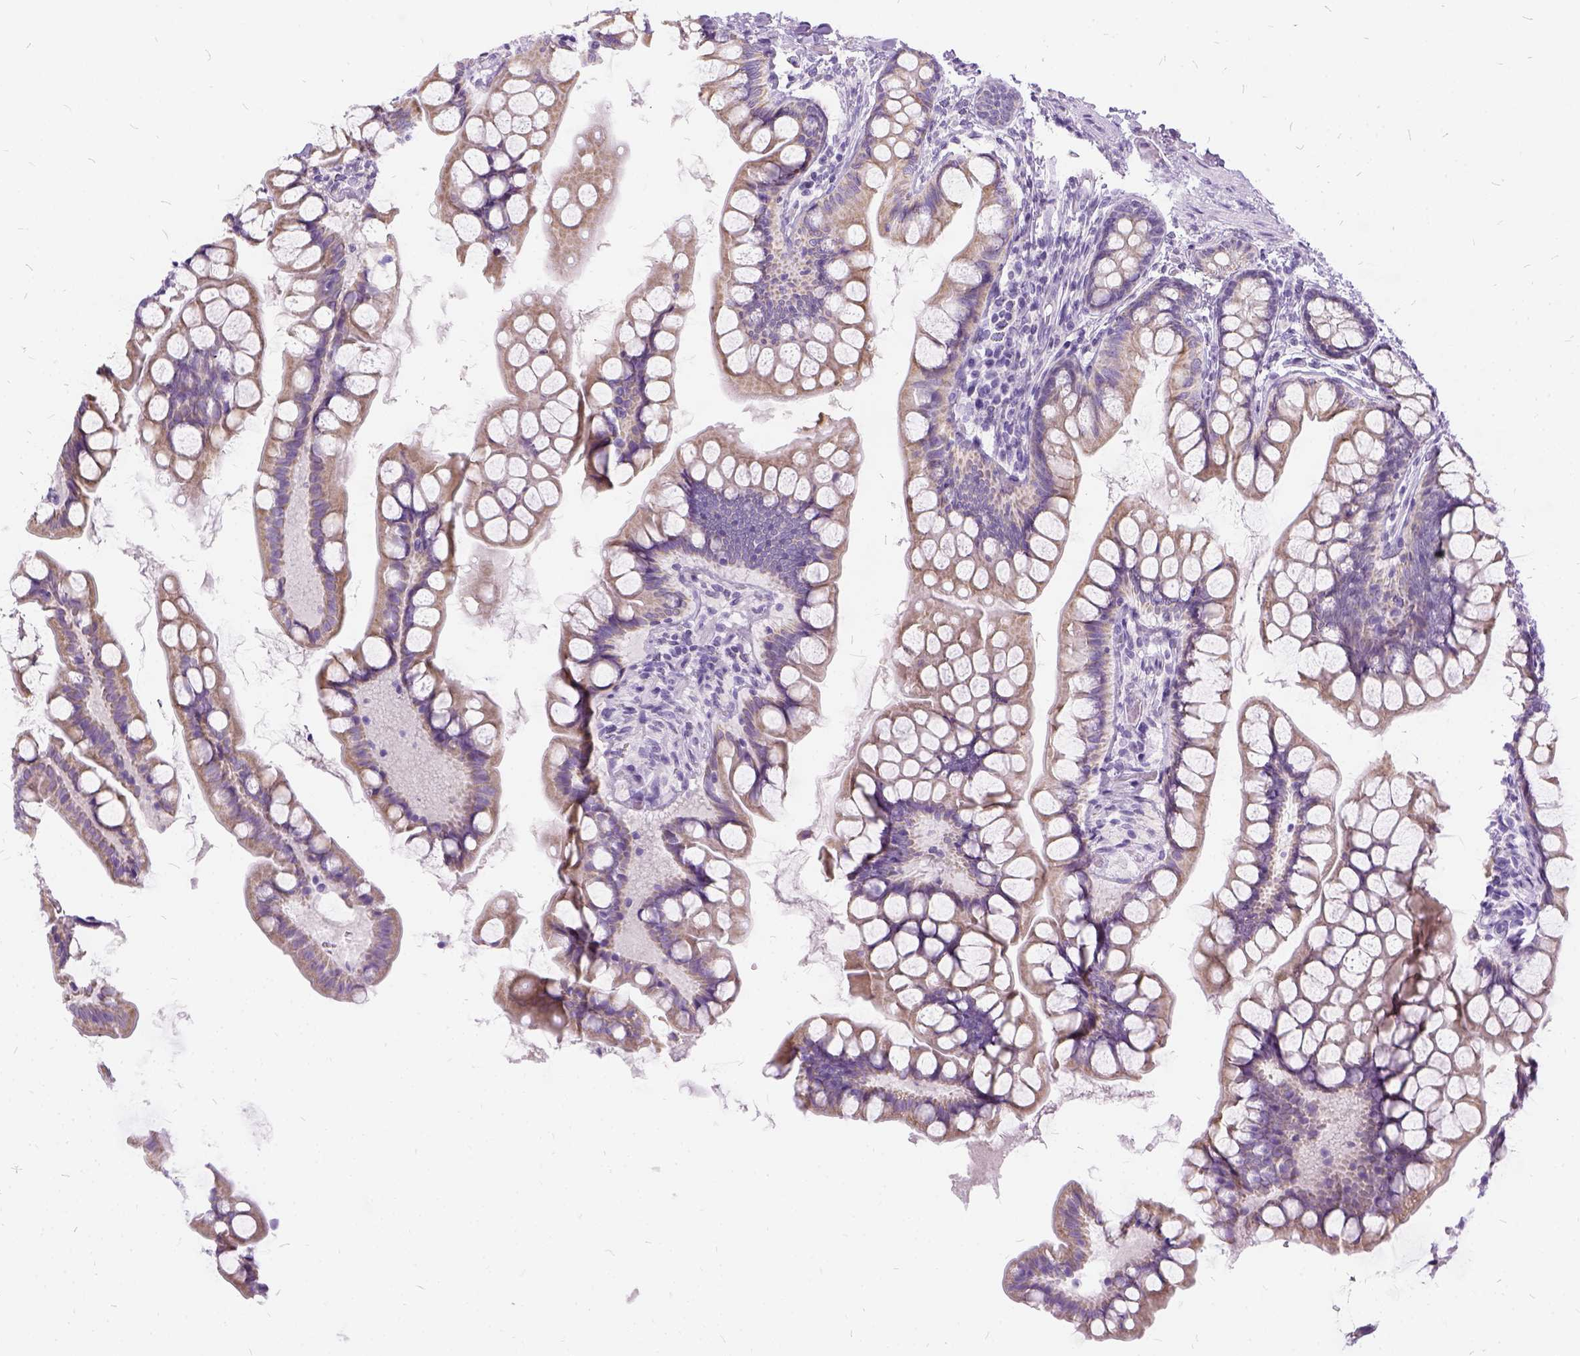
{"staining": {"intensity": "weak", "quantity": ">75%", "location": "cytoplasmic/membranous"}, "tissue": "small intestine", "cell_type": "Glandular cells", "image_type": "normal", "snomed": [{"axis": "morphology", "description": "Normal tissue, NOS"}, {"axis": "topography", "description": "Small intestine"}], "caption": "Weak cytoplasmic/membranous staining is appreciated in approximately >75% of glandular cells in normal small intestine.", "gene": "FDX1", "patient": {"sex": "male", "age": 70}}